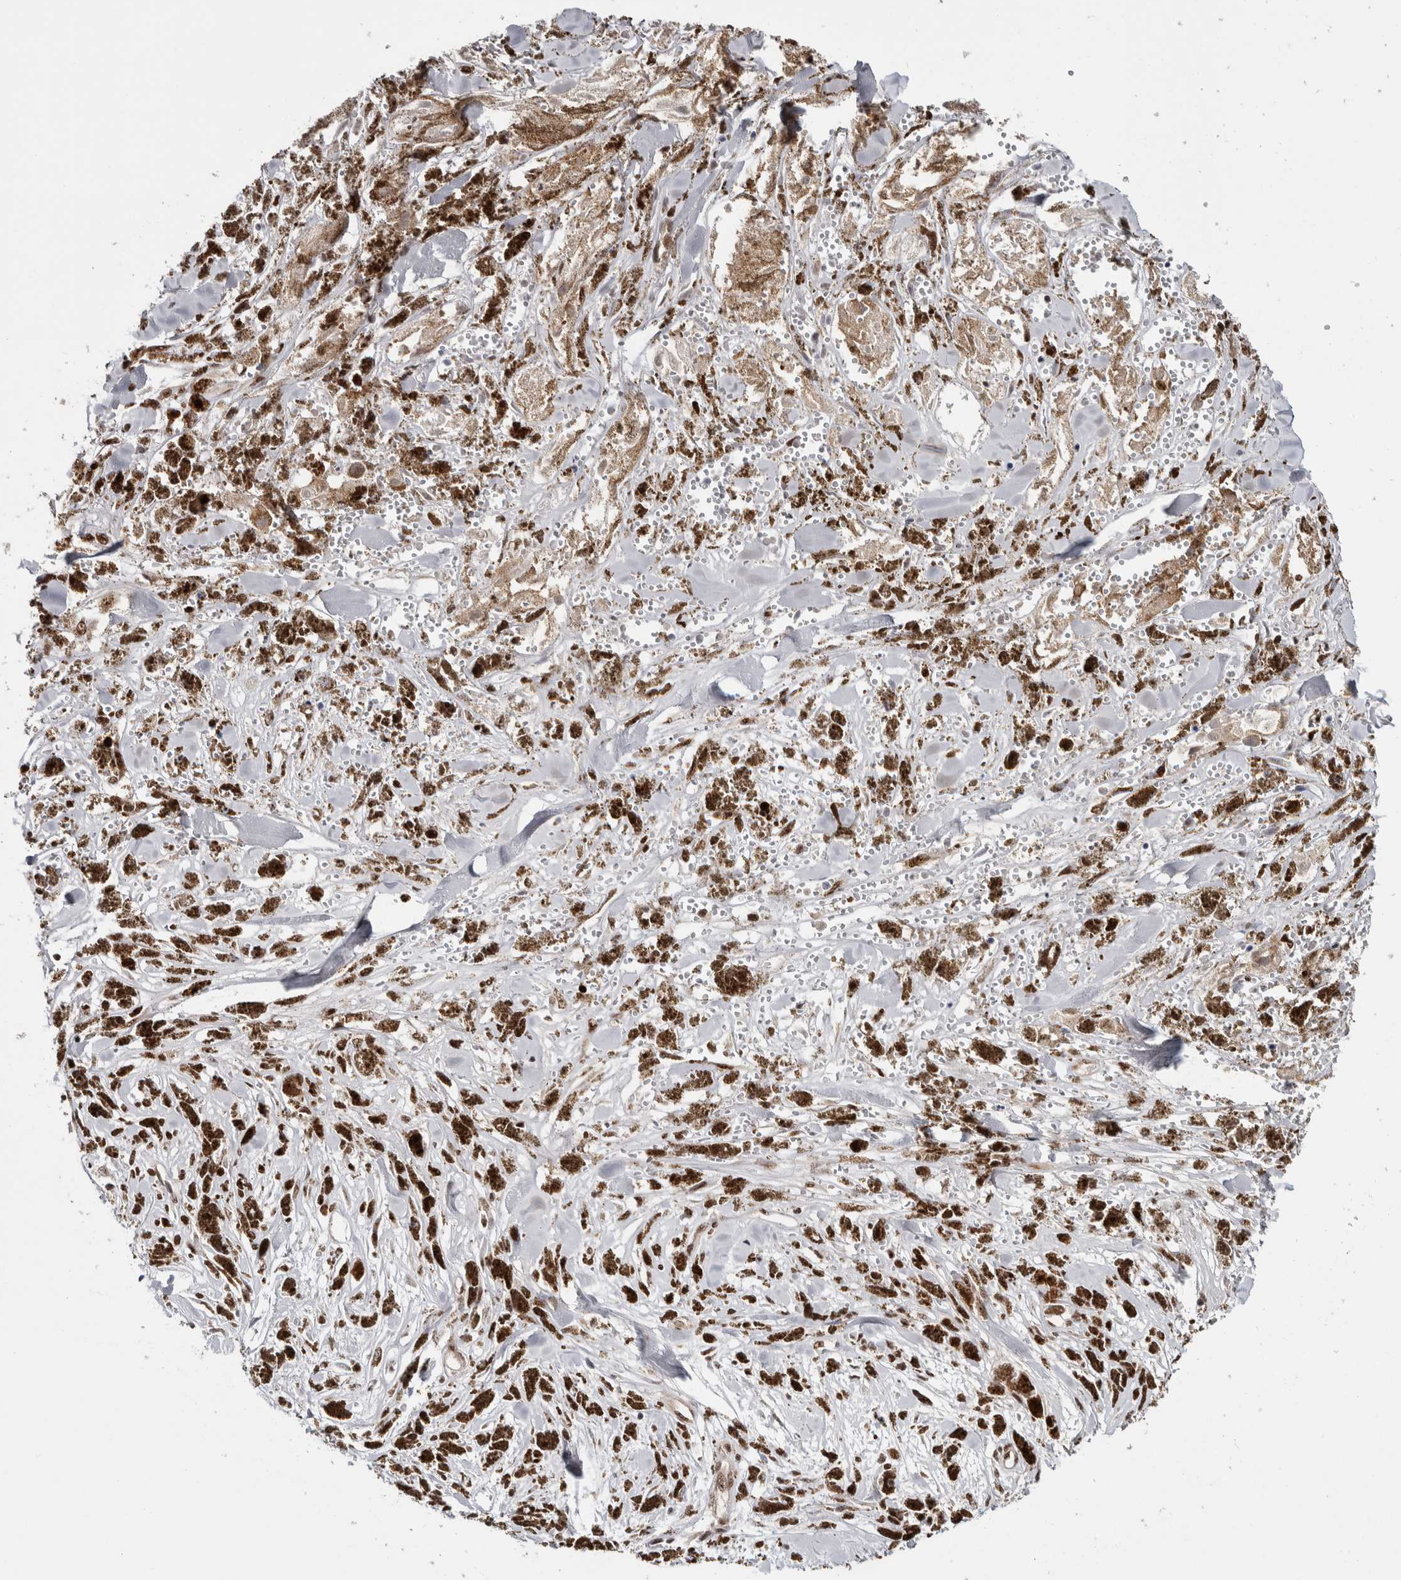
{"staining": {"intensity": "moderate", "quantity": ">75%", "location": "nuclear"}, "tissue": "melanoma", "cell_type": "Tumor cells", "image_type": "cancer", "snomed": [{"axis": "morphology", "description": "Malignant melanoma, NOS"}, {"axis": "topography", "description": "Skin"}], "caption": "This is an image of IHC staining of melanoma, which shows moderate expression in the nuclear of tumor cells.", "gene": "MKNK1", "patient": {"sex": "male", "age": 88}}